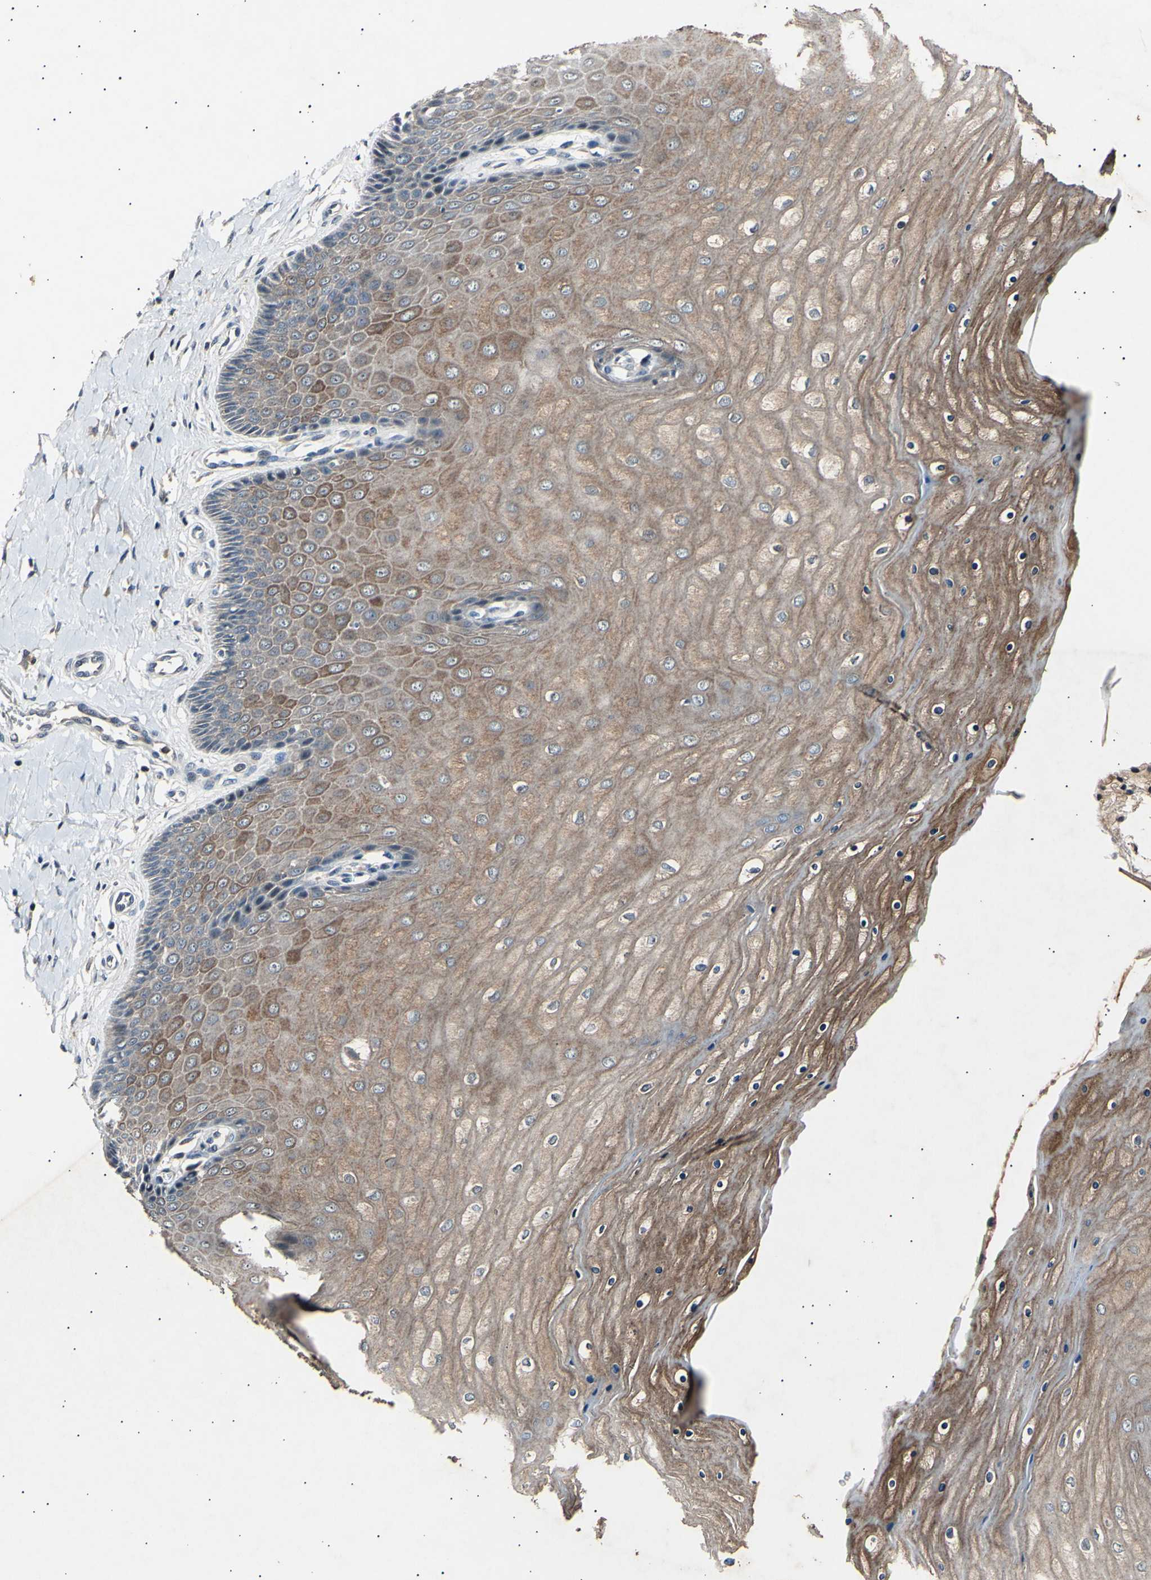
{"staining": {"intensity": "moderate", "quantity": ">75%", "location": "cytoplasmic/membranous"}, "tissue": "cervix", "cell_type": "Glandular cells", "image_type": "normal", "snomed": [{"axis": "morphology", "description": "Normal tissue, NOS"}, {"axis": "topography", "description": "Cervix"}], "caption": "An immunohistochemistry histopathology image of benign tissue is shown. Protein staining in brown labels moderate cytoplasmic/membranous positivity in cervix within glandular cells.", "gene": "ADCY3", "patient": {"sex": "female", "age": 55}}